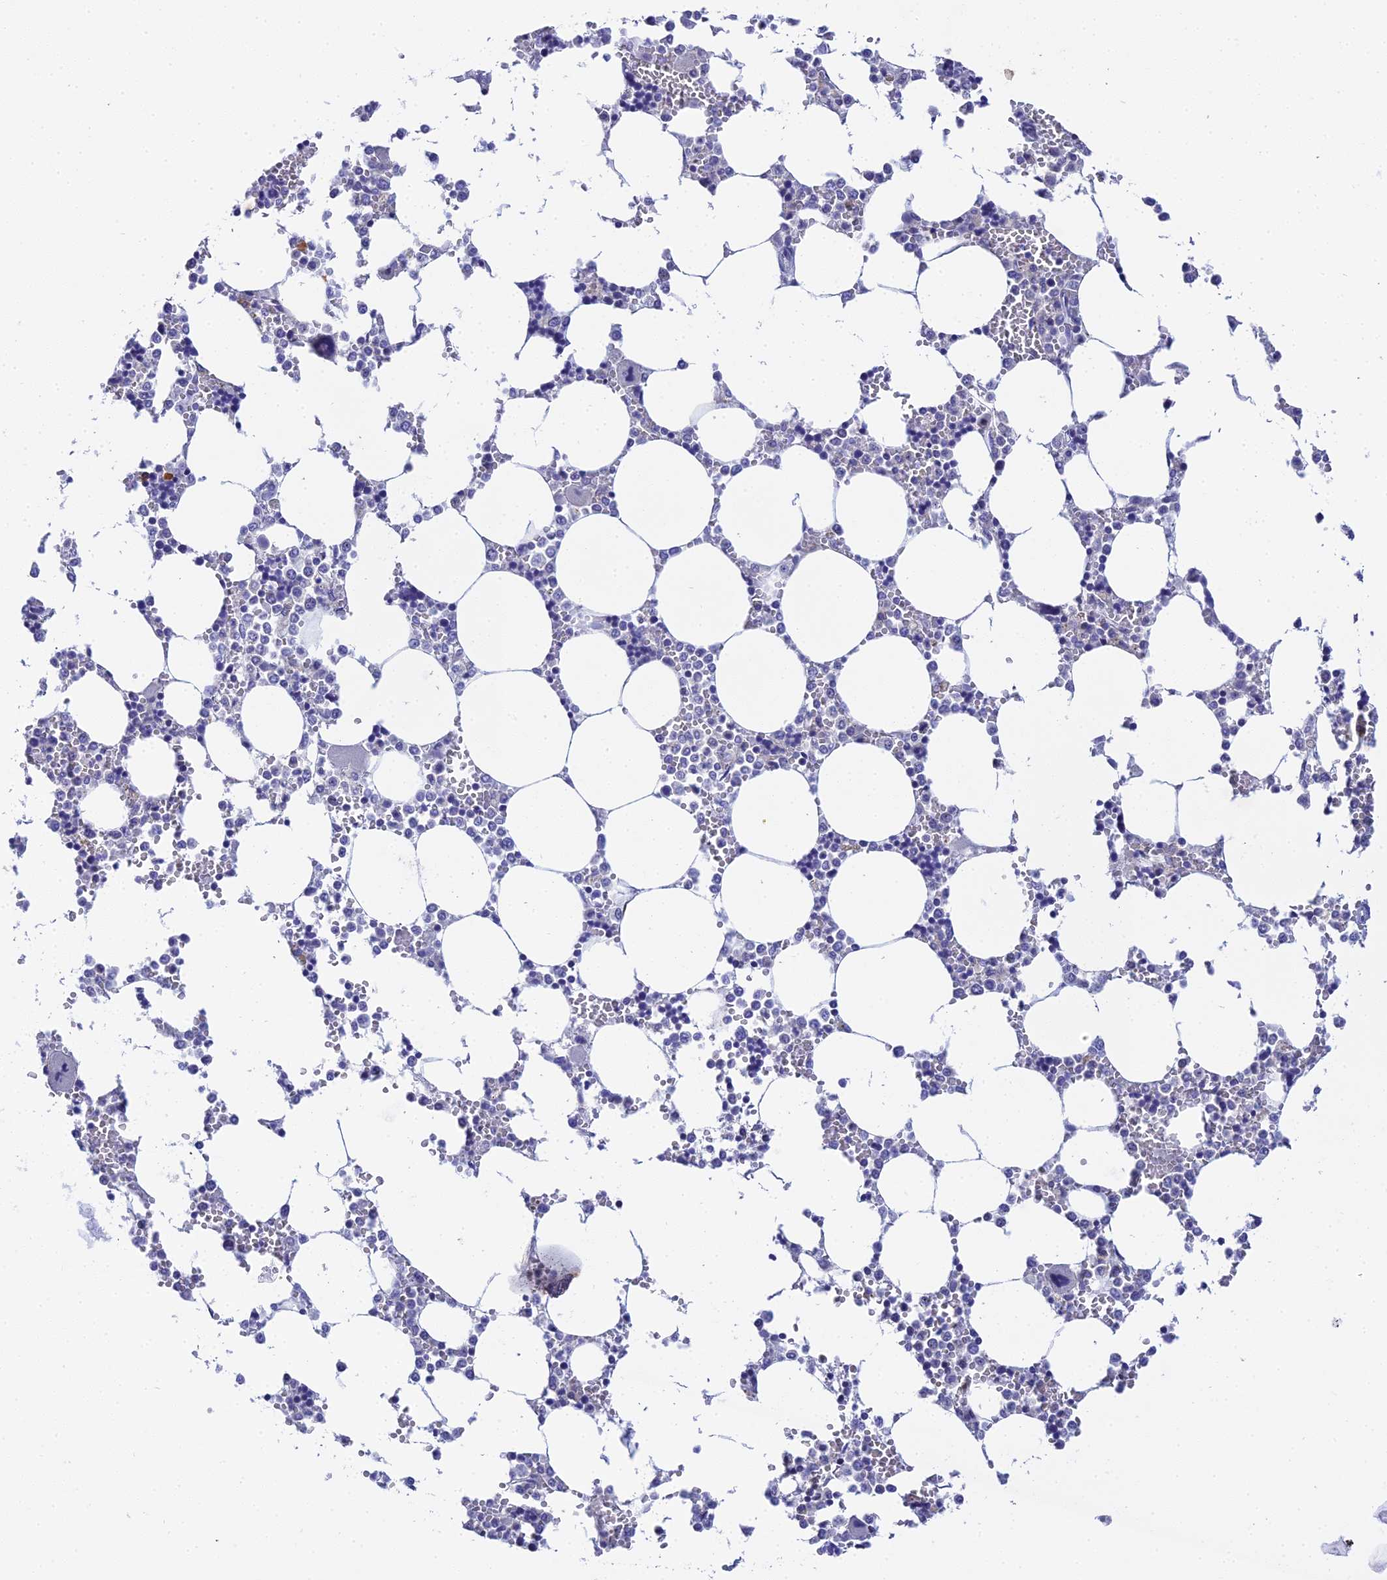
{"staining": {"intensity": "negative", "quantity": "none", "location": "none"}, "tissue": "bone marrow", "cell_type": "Hematopoietic cells", "image_type": "normal", "snomed": [{"axis": "morphology", "description": "Normal tissue, NOS"}, {"axis": "topography", "description": "Bone marrow"}], "caption": "DAB immunohistochemical staining of benign human bone marrow reveals no significant expression in hematopoietic cells.", "gene": "PLPP4", "patient": {"sex": "male", "age": 64}}